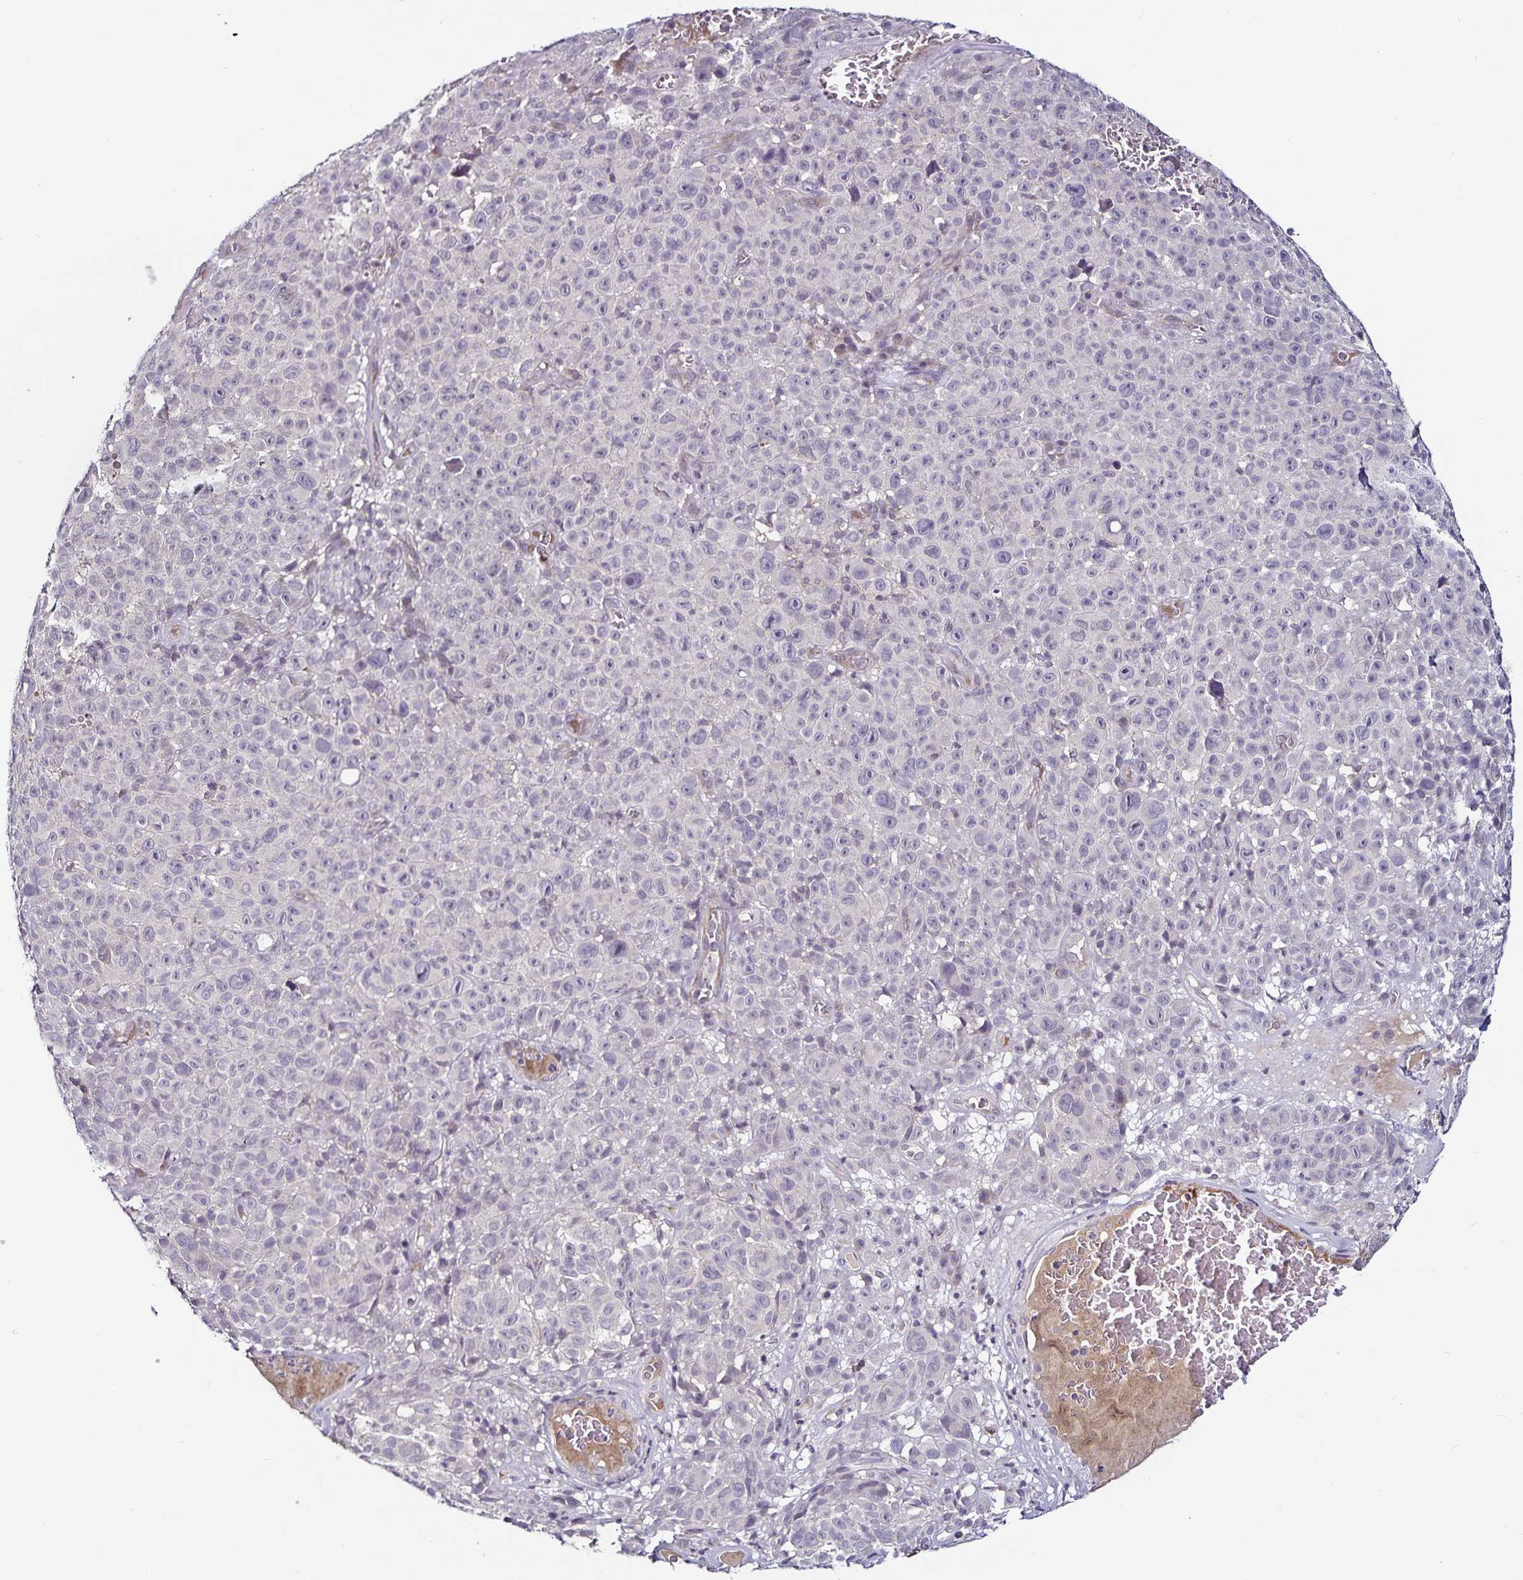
{"staining": {"intensity": "negative", "quantity": "none", "location": "none"}, "tissue": "melanoma", "cell_type": "Tumor cells", "image_type": "cancer", "snomed": [{"axis": "morphology", "description": "Malignant melanoma, NOS"}, {"axis": "topography", "description": "Skin"}], "caption": "There is no significant staining in tumor cells of melanoma.", "gene": "ACSL5", "patient": {"sex": "female", "age": 82}}